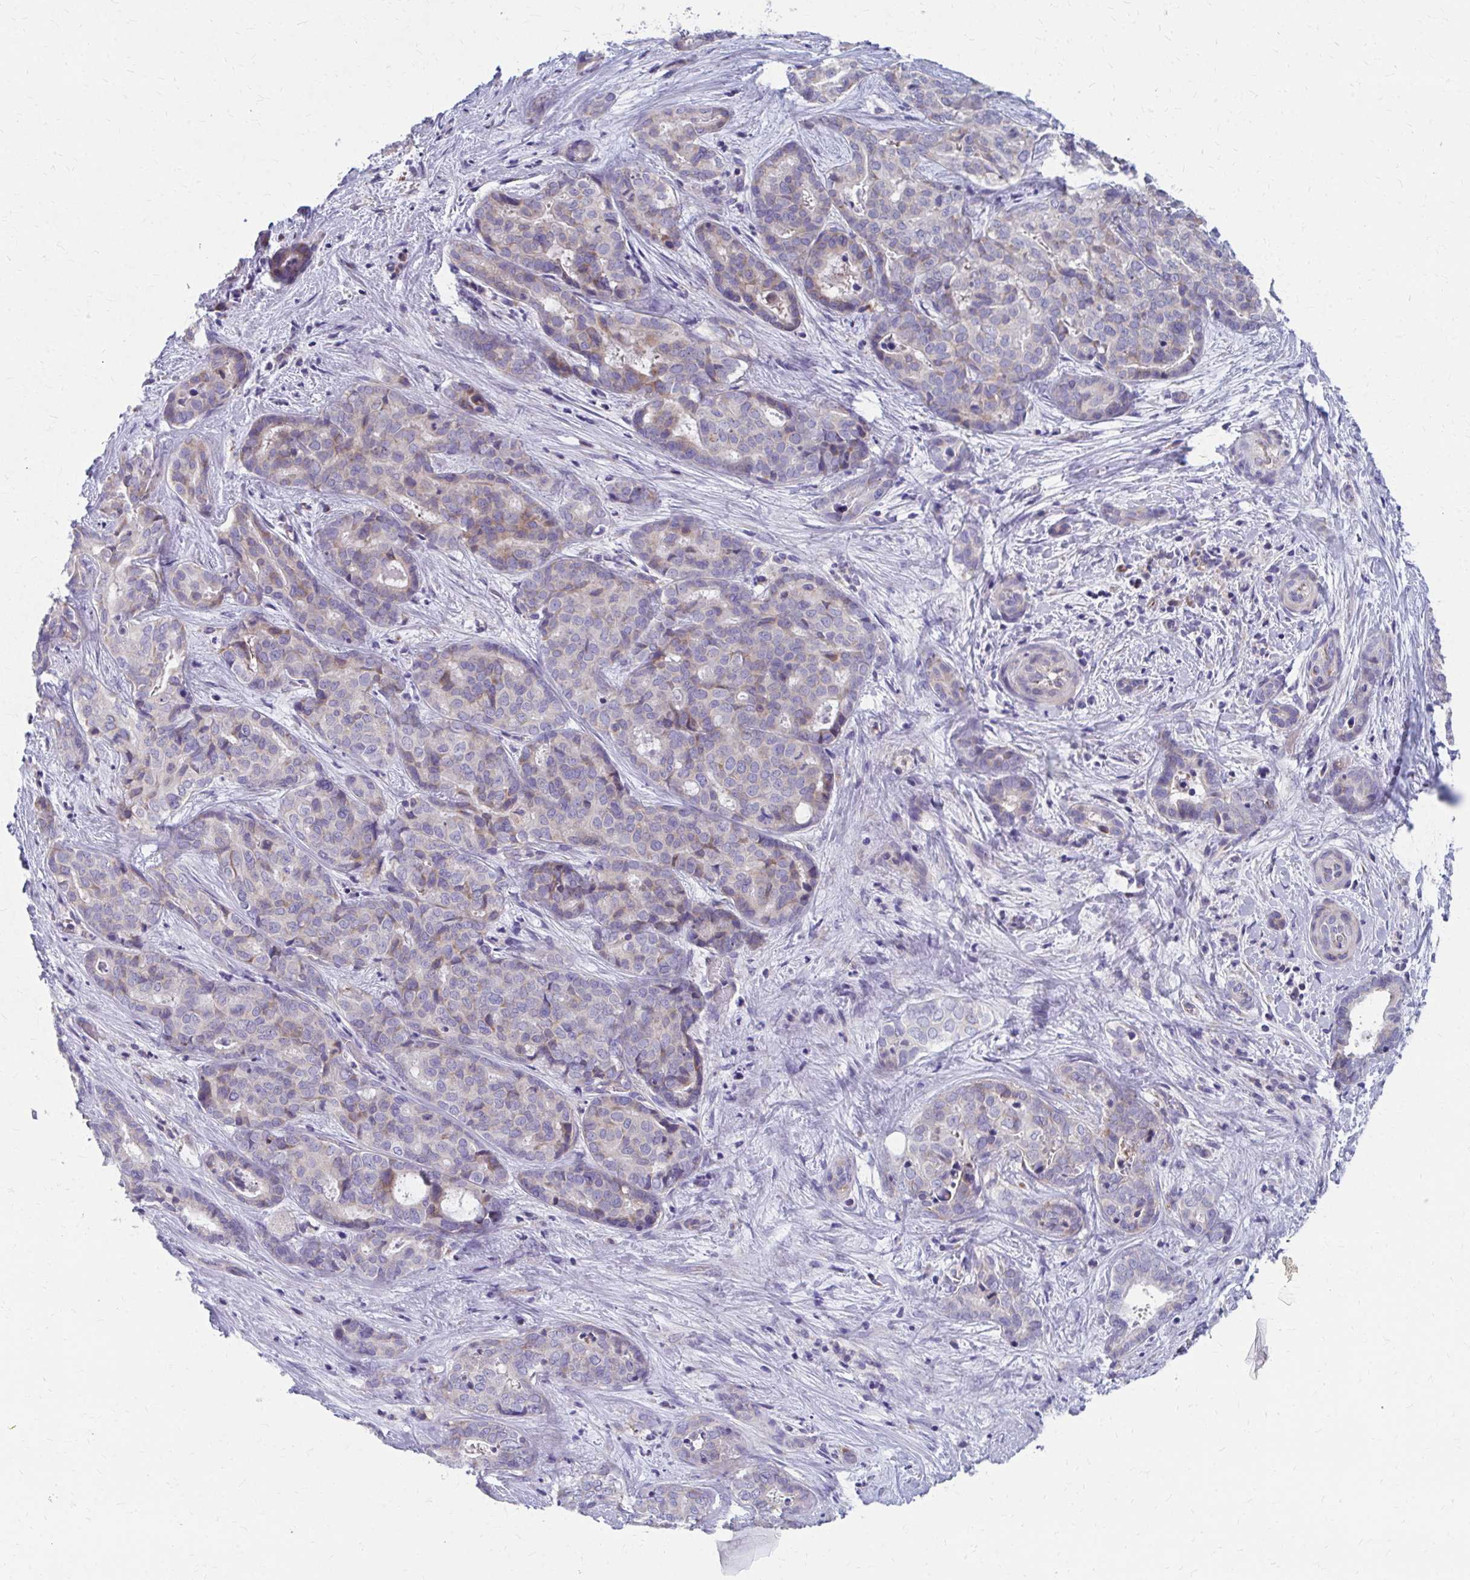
{"staining": {"intensity": "weak", "quantity": "<25%", "location": "cytoplasmic/membranous"}, "tissue": "liver cancer", "cell_type": "Tumor cells", "image_type": "cancer", "snomed": [{"axis": "morphology", "description": "Cholangiocarcinoma"}, {"axis": "topography", "description": "Liver"}], "caption": "Tumor cells show no significant protein staining in liver cholangiocarcinoma.", "gene": "RCC1L", "patient": {"sex": "female", "age": 64}}